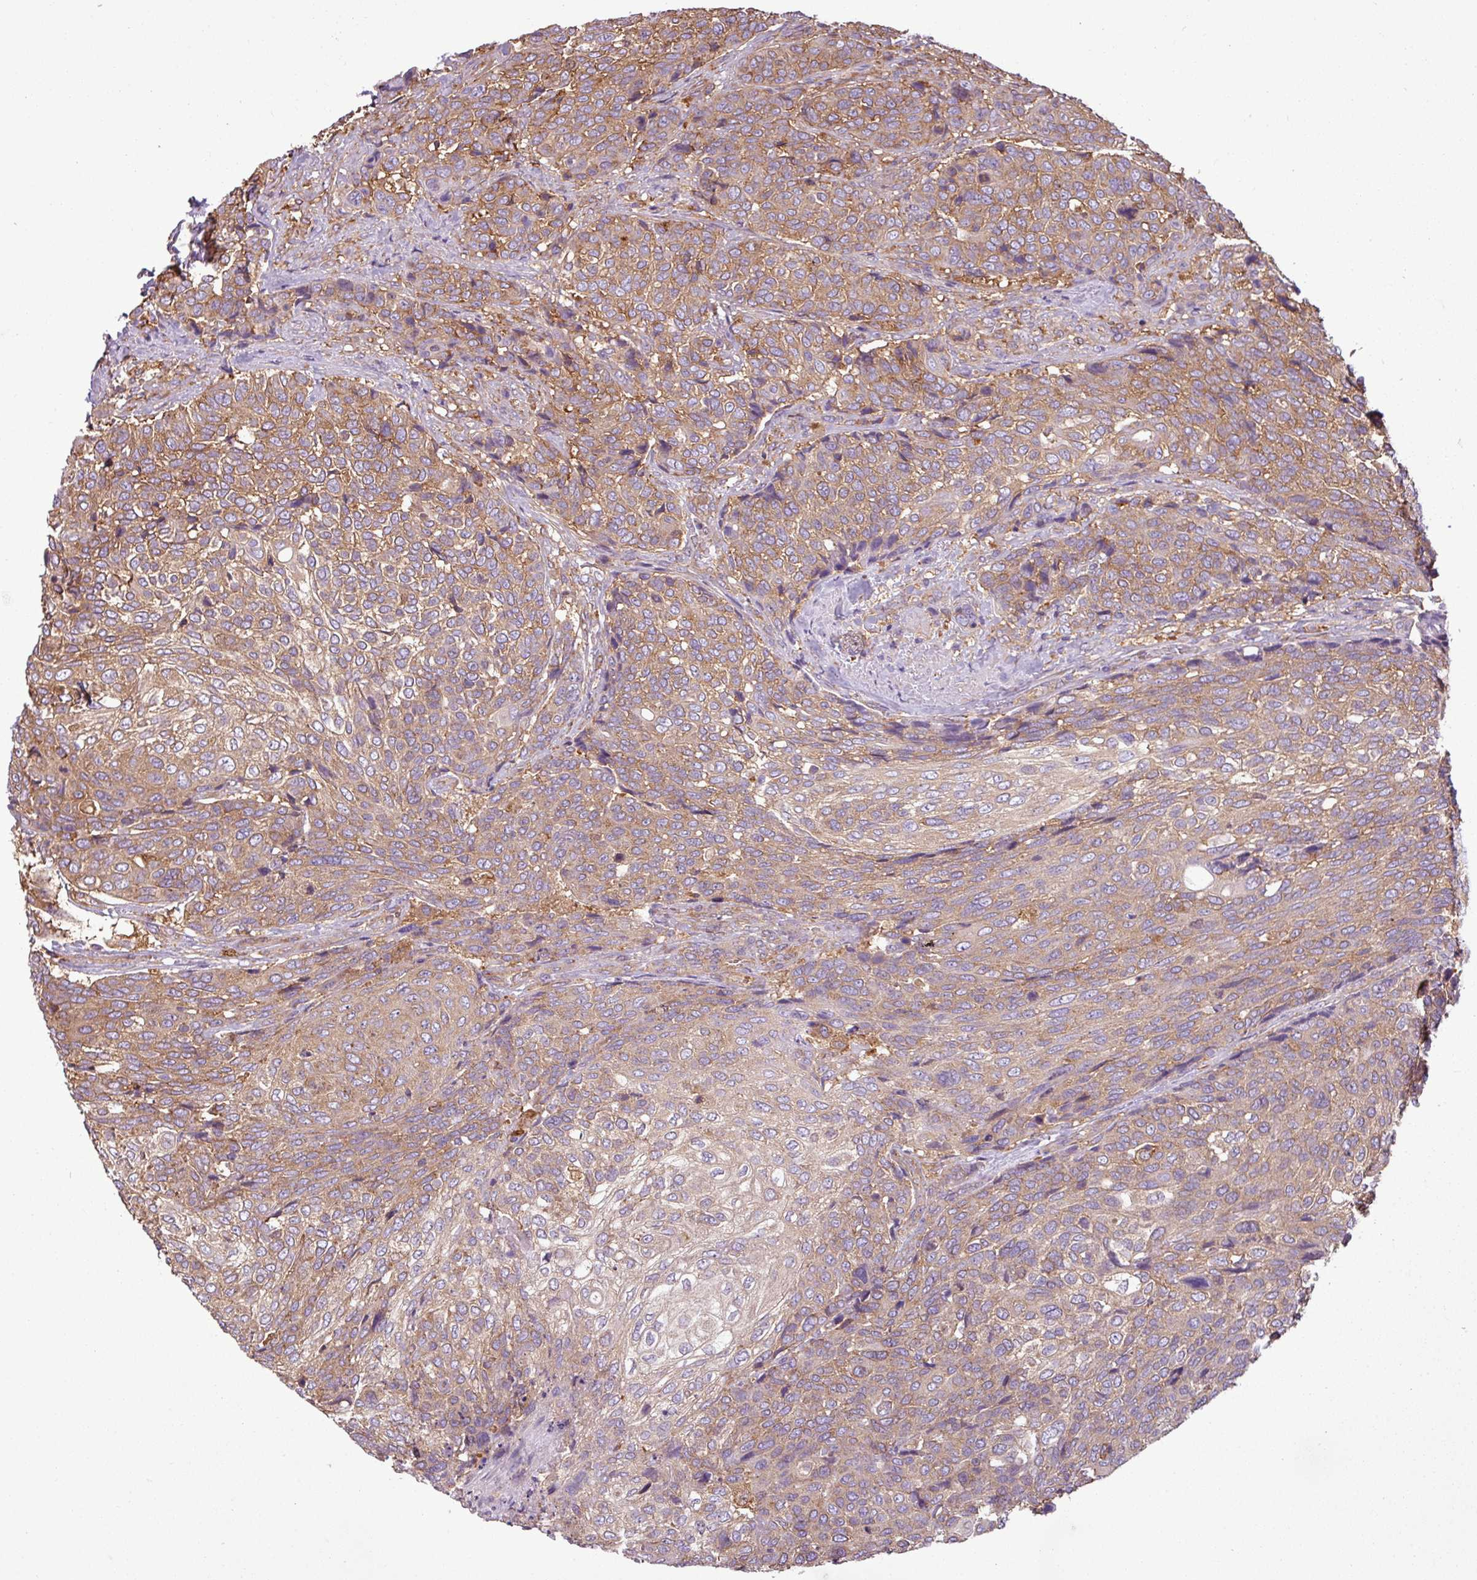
{"staining": {"intensity": "moderate", "quantity": ">75%", "location": "cytoplasmic/membranous"}, "tissue": "urothelial cancer", "cell_type": "Tumor cells", "image_type": "cancer", "snomed": [{"axis": "morphology", "description": "Urothelial carcinoma, High grade"}, {"axis": "topography", "description": "Urinary bladder"}], "caption": "High-grade urothelial carcinoma tissue reveals moderate cytoplasmic/membranous staining in approximately >75% of tumor cells, visualized by immunohistochemistry.", "gene": "PACSIN2", "patient": {"sex": "female", "age": 70}}